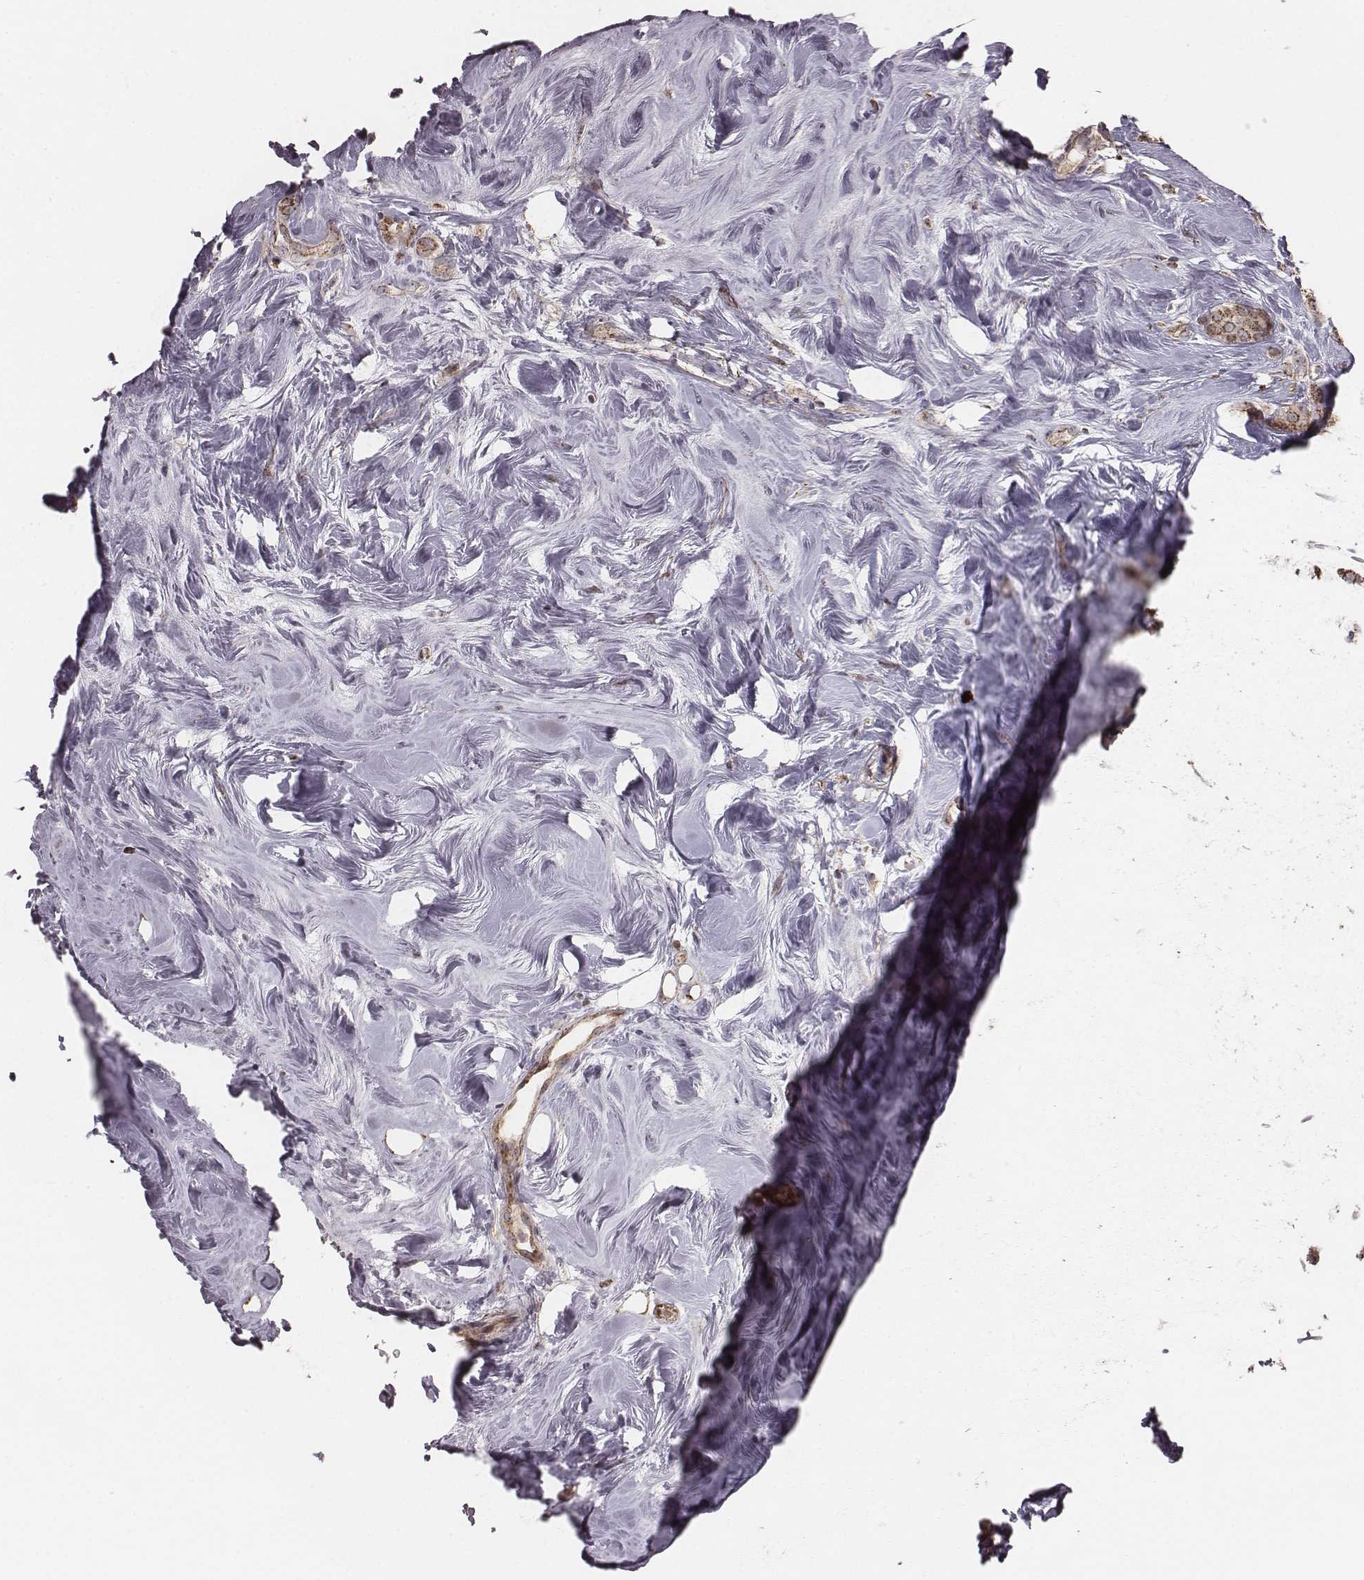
{"staining": {"intensity": "strong", "quantity": ">75%", "location": "cytoplasmic/membranous"}, "tissue": "breast cancer", "cell_type": "Tumor cells", "image_type": "cancer", "snomed": [{"axis": "morphology", "description": "Lobular carcinoma"}, {"axis": "topography", "description": "Breast"}], "caption": "A high amount of strong cytoplasmic/membranous staining is seen in about >75% of tumor cells in breast cancer tissue. (DAB IHC, brown staining for protein, blue staining for nuclei).", "gene": "PDCD2L", "patient": {"sex": "female", "age": 49}}